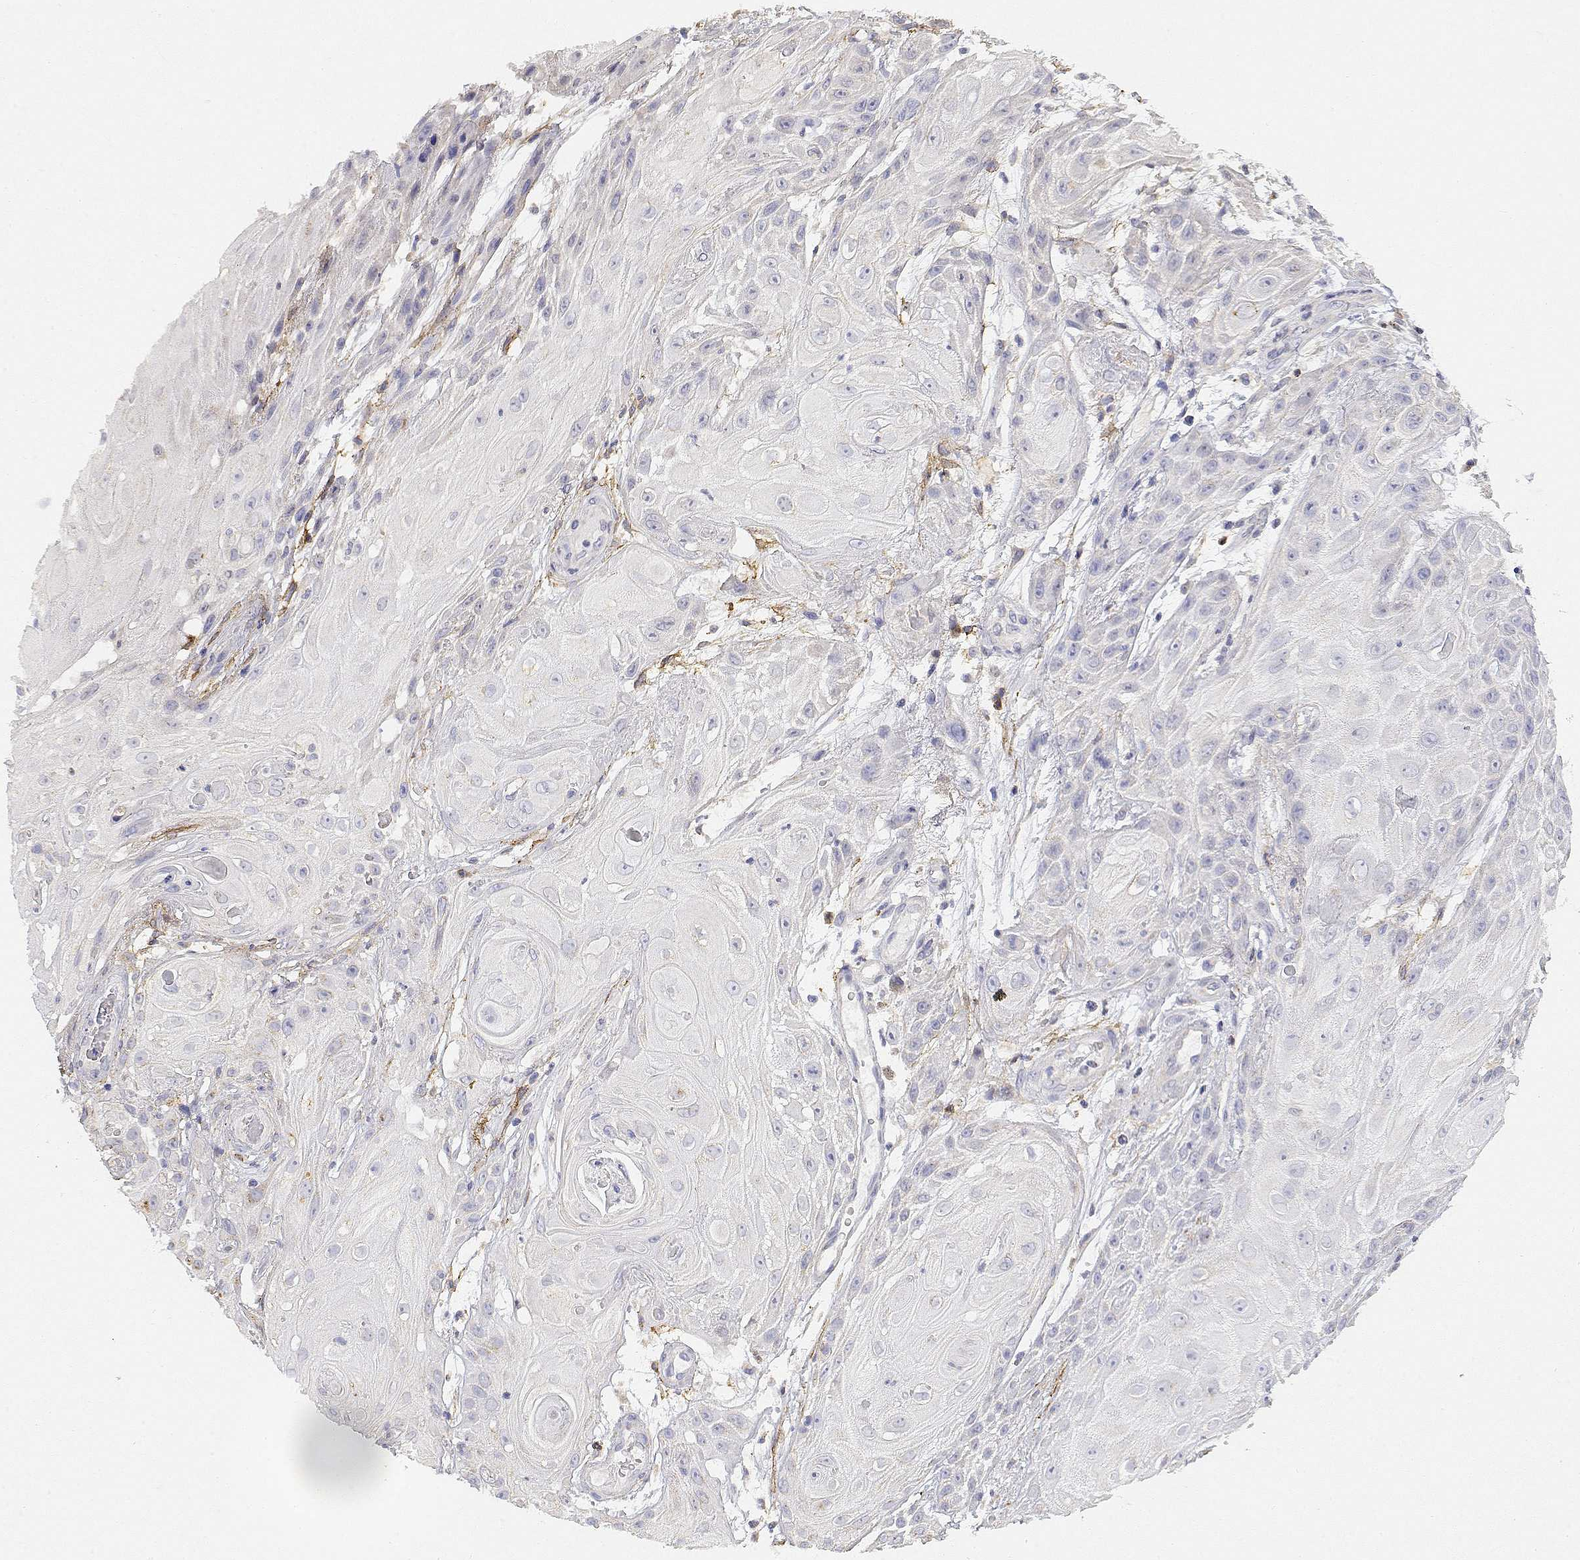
{"staining": {"intensity": "negative", "quantity": "none", "location": "none"}, "tissue": "skin cancer", "cell_type": "Tumor cells", "image_type": "cancer", "snomed": [{"axis": "morphology", "description": "Squamous cell carcinoma, NOS"}, {"axis": "topography", "description": "Skin"}], "caption": "Squamous cell carcinoma (skin) was stained to show a protein in brown. There is no significant staining in tumor cells. The staining is performed using DAB brown chromogen with nuclei counter-stained in using hematoxylin.", "gene": "ADA", "patient": {"sex": "male", "age": 62}}